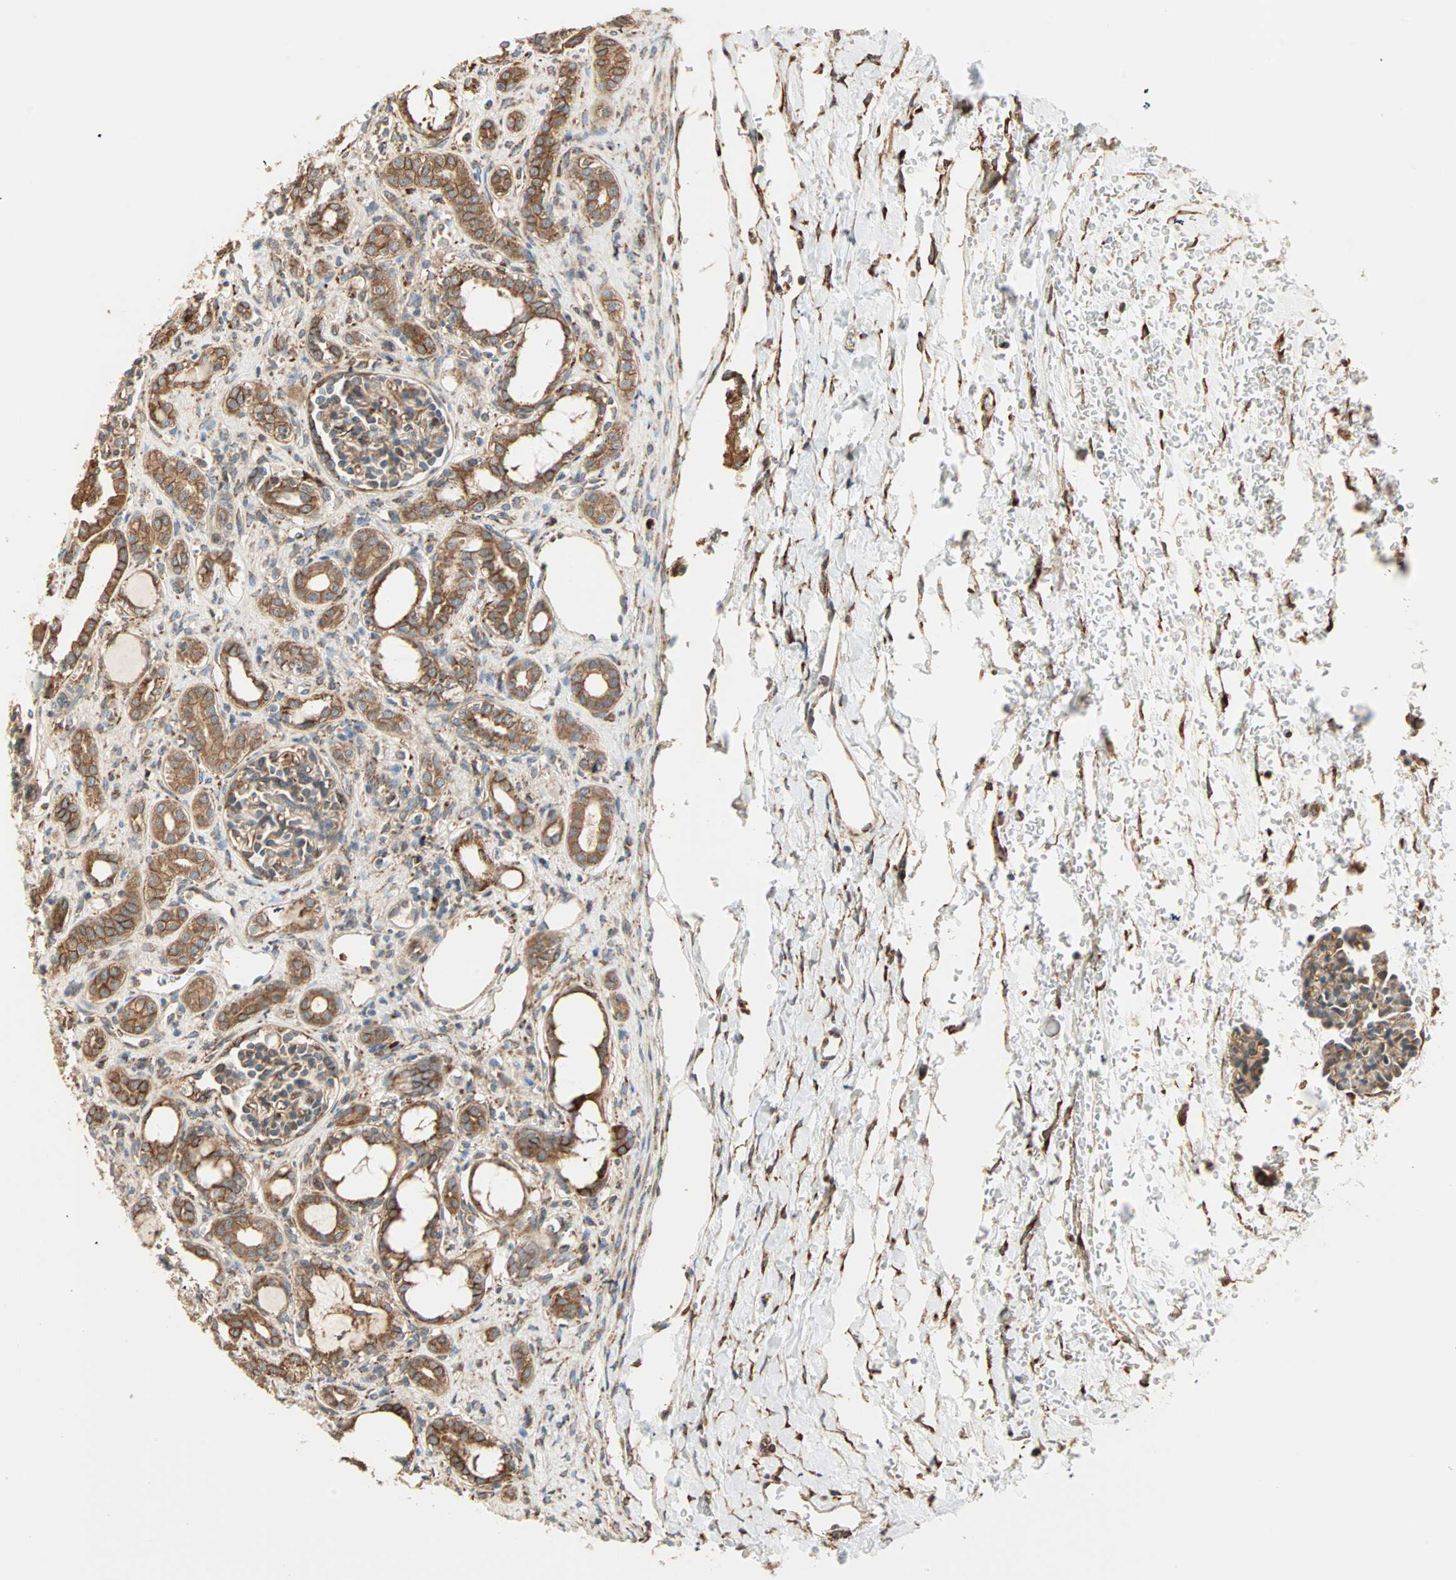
{"staining": {"intensity": "moderate", "quantity": ">75%", "location": "cytoplasmic/membranous"}, "tissue": "kidney", "cell_type": "Cells in glomeruli", "image_type": "normal", "snomed": [{"axis": "morphology", "description": "Normal tissue, NOS"}, {"axis": "topography", "description": "Kidney"}], "caption": "Approximately >75% of cells in glomeruli in benign kidney display moderate cytoplasmic/membranous protein staining as visualized by brown immunohistochemical staining.", "gene": "P4HA1", "patient": {"sex": "male", "age": 7}}